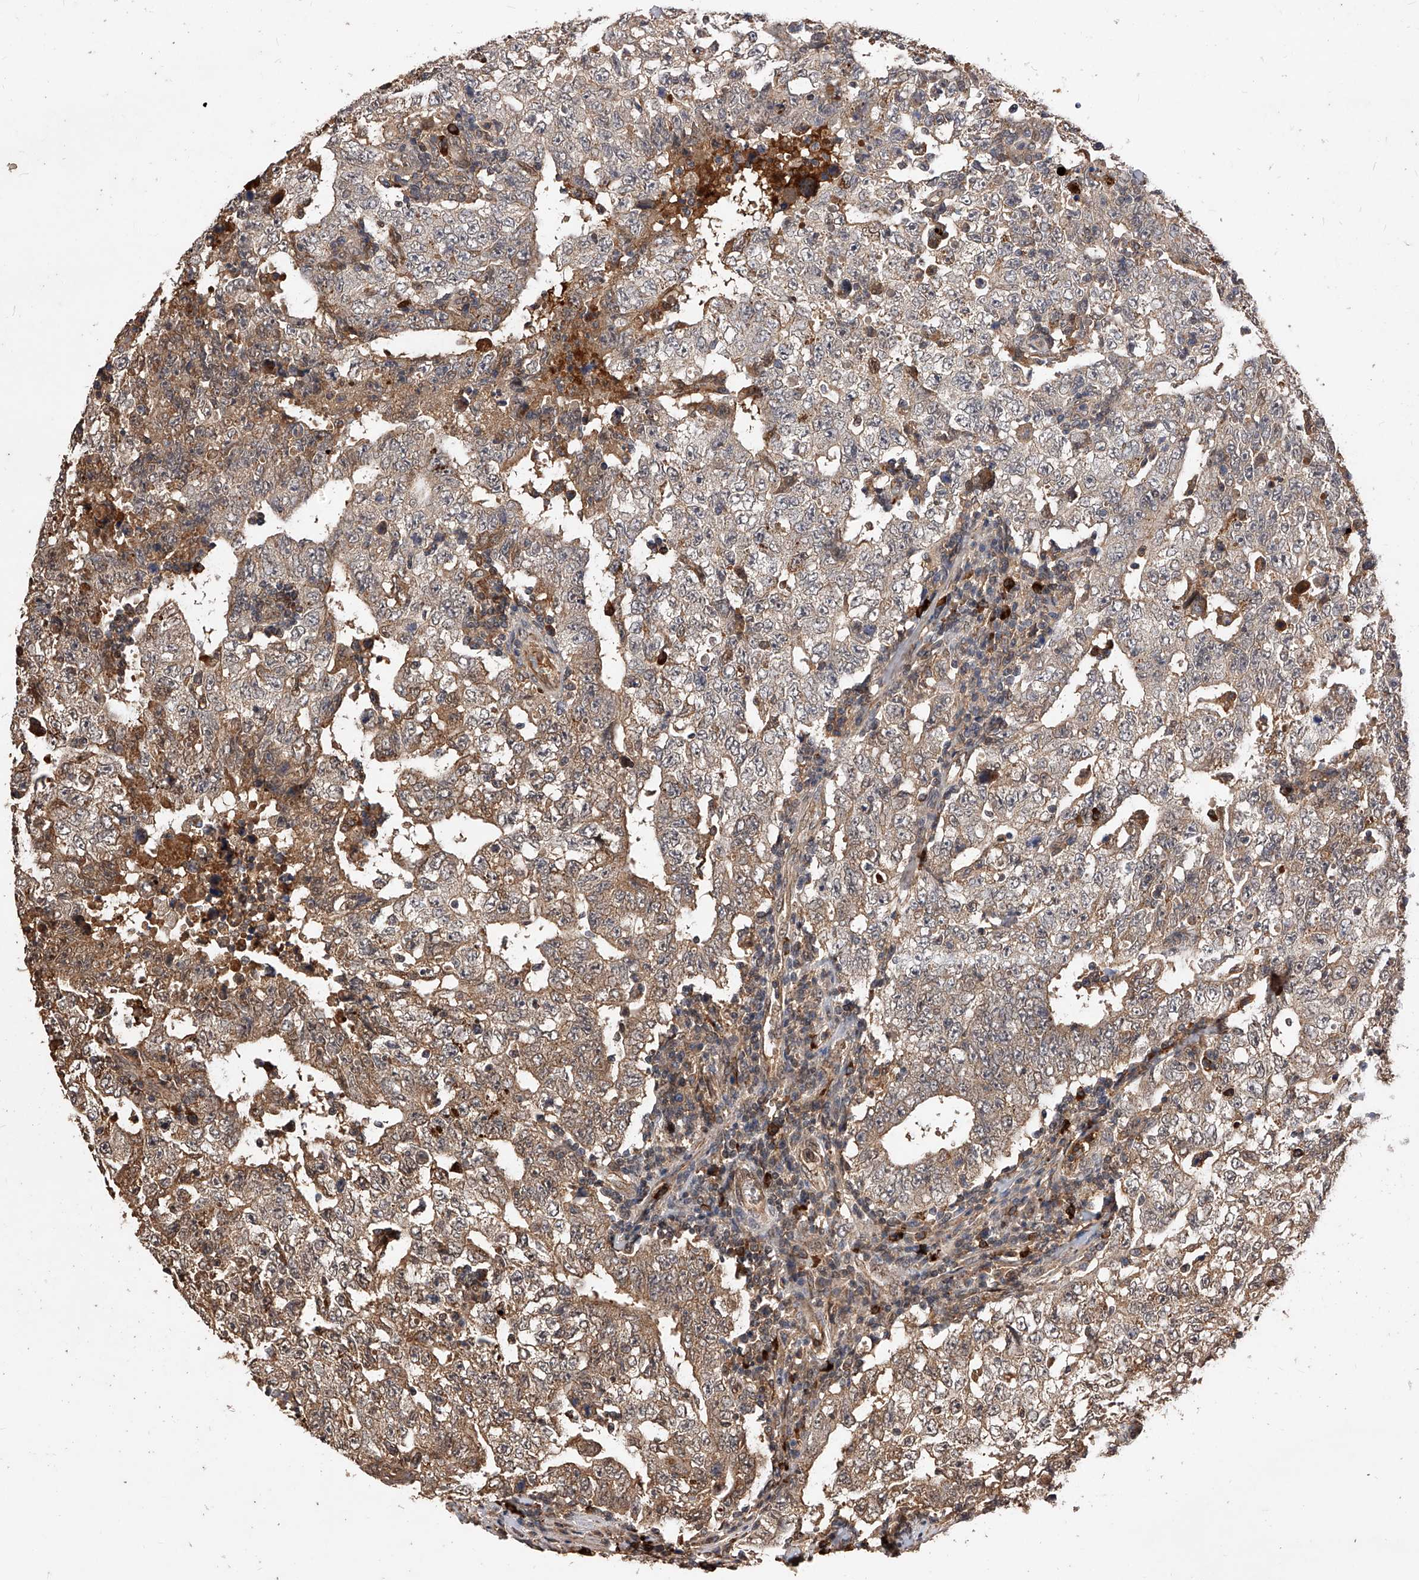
{"staining": {"intensity": "weak", "quantity": "25%-75%", "location": "cytoplasmic/membranous"}, "tissue": "testis cancer", "cell_type": "Tumor cells", "image_type": "cancer", "snomed": [{"axis": "morphology", "description": "Carcinoma, Embryonal, NOS"}, {"axis": "topography", "description": "Testis"}], "caption": "This photomicrograph shows embryonal carcinoma (testis) stained with immunohistochemistry to label a protein in brown. The cytoplasmic/membranous of tumor cells show weak positivity for the protein. Nuclei are counter-stained blue.", "gene": "CFAP410", "patient": {"sex": "male", "age": 26}}